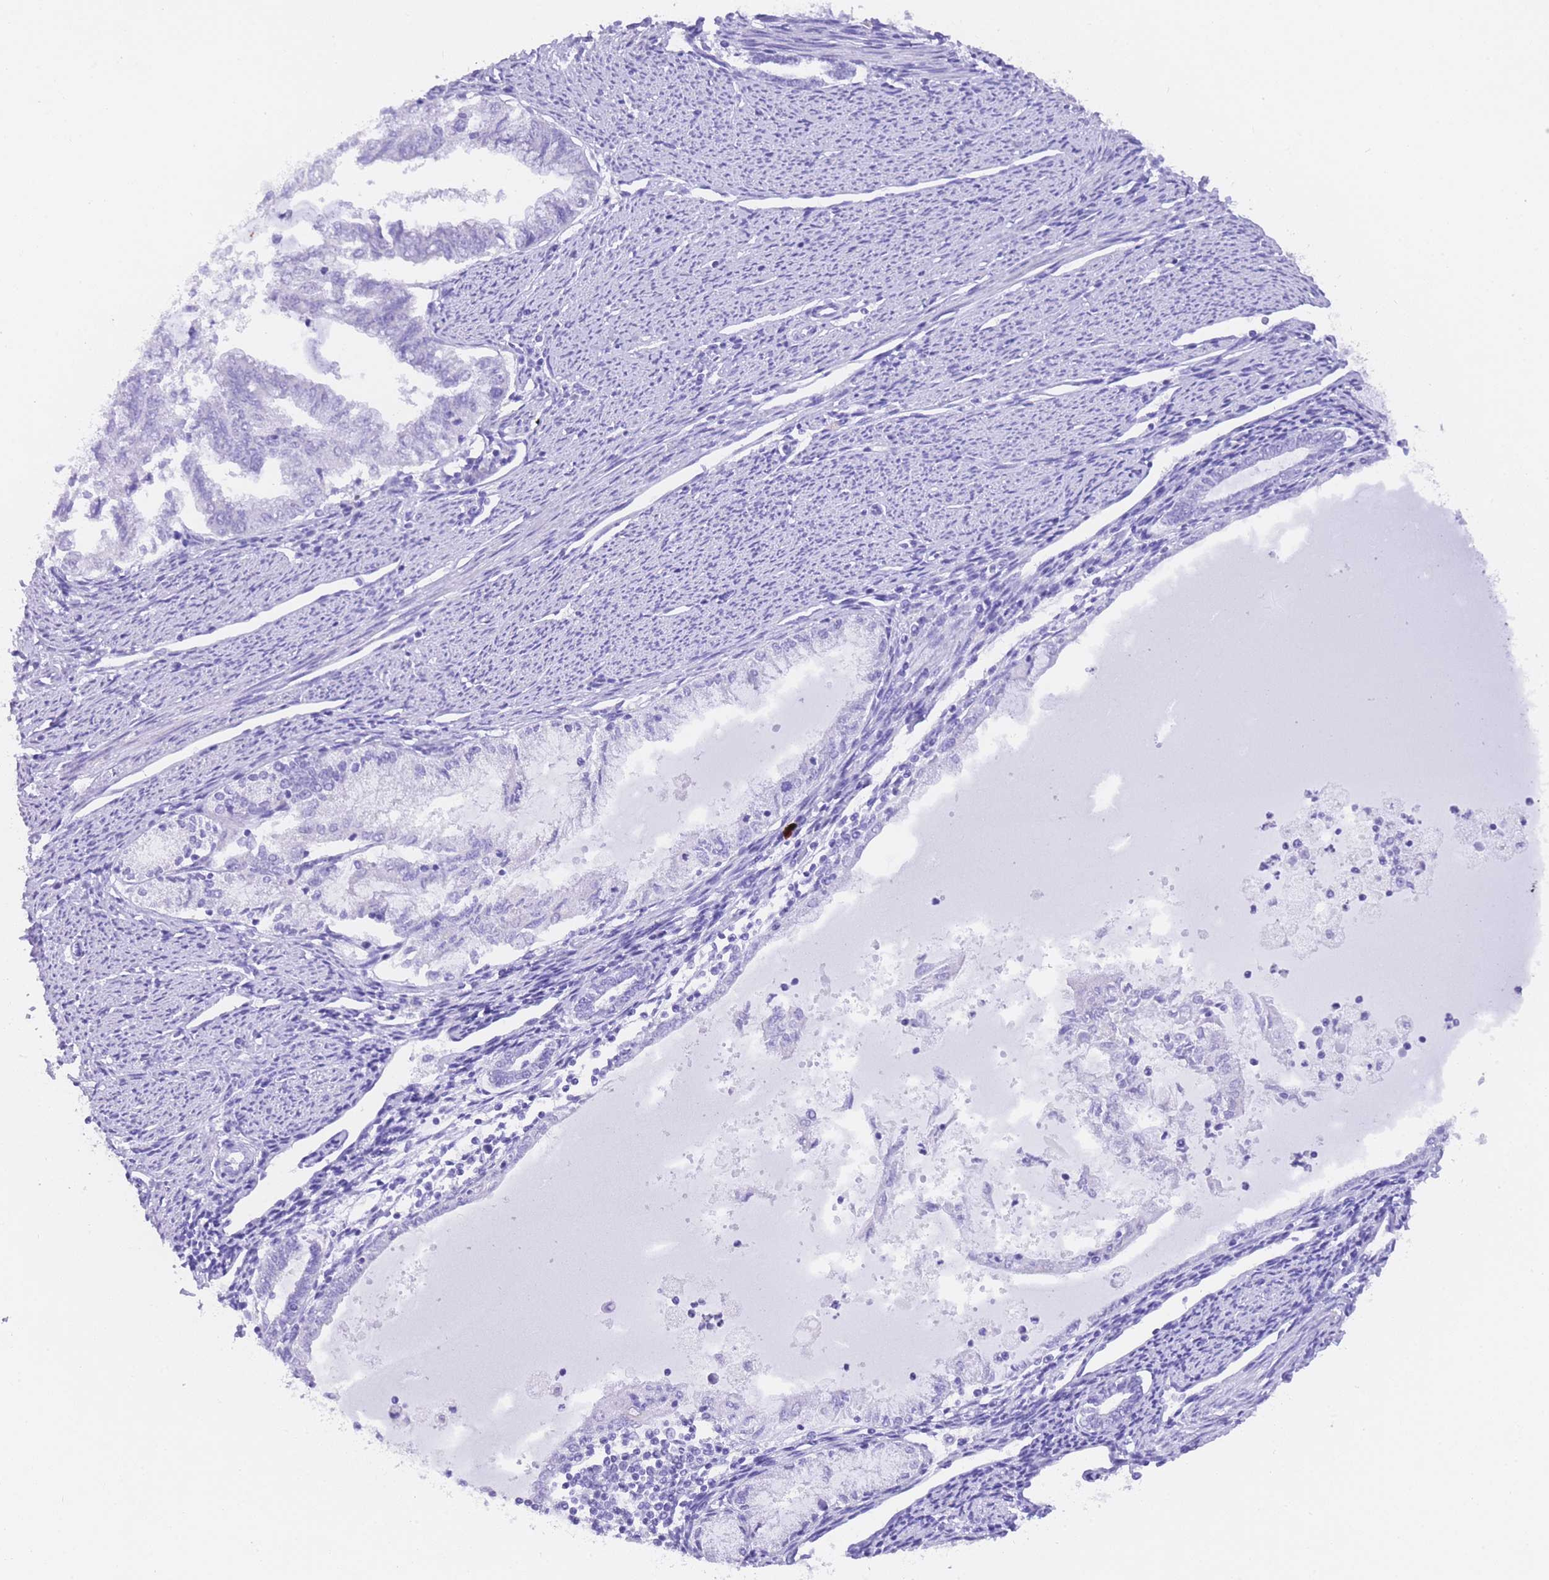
{"staining": {"intensity": "negative", "quantity": "none", "location": "none"}, "tissue": "endometrial cancer", "cell_type": "Tumor cells", "image_type": "cancer", "snomed": [{"axis": "morphology", "description": "Adenocarcinoma, NOS"}, {"axis": "topography", "description": "Endometrium"}], "caption": "Immunohistochemistry (IHC) of human endometrial cancer displays no staining in tumor cells.", "gene": "NKD2", "patient": {"sex": "female", "age": 79}}